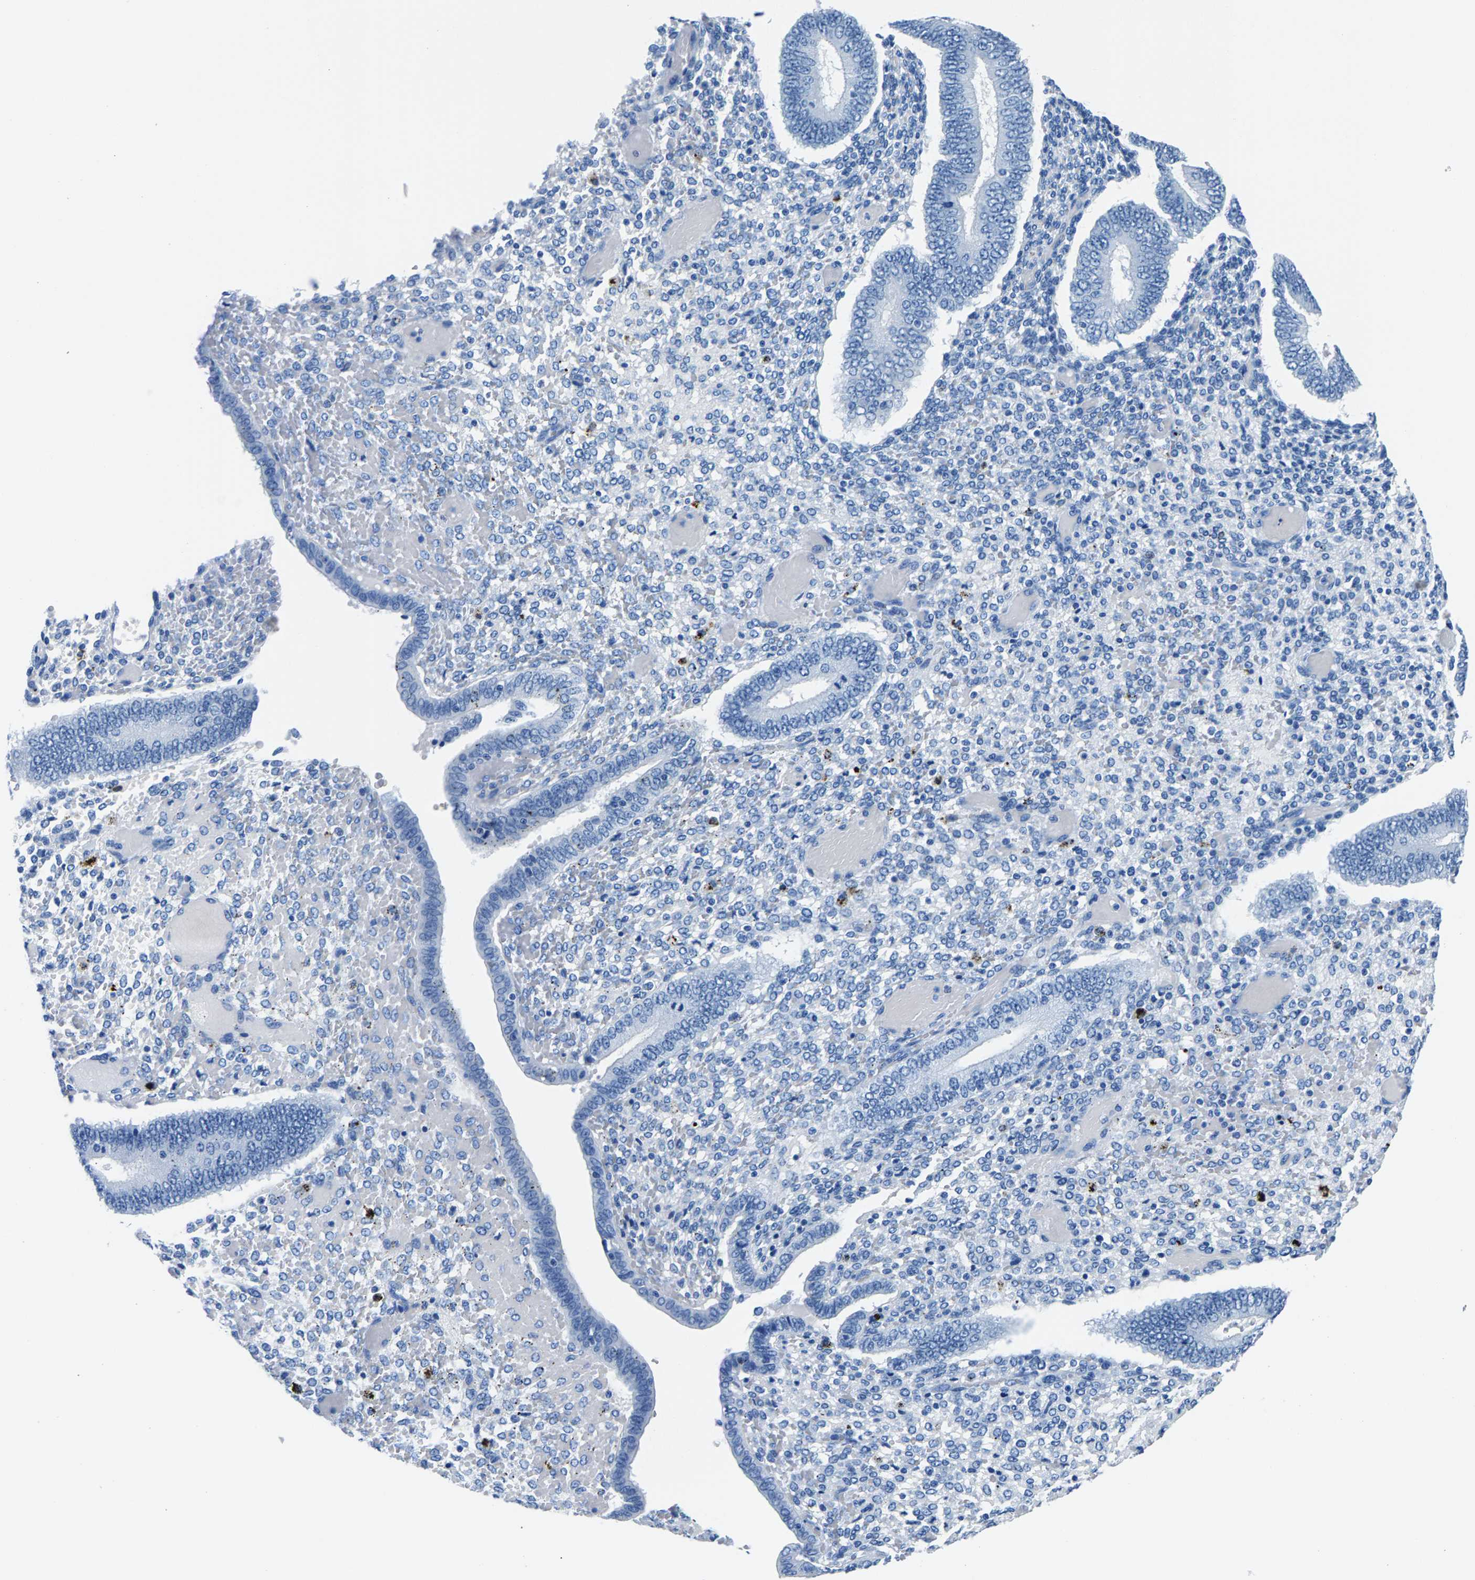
{"staining": {"intensity": "negative", "quantity": "none", "location": "none"}, "tissue": "endometrium", "cell_type": "Cells in endometrial stroma", "image_type": "normal", "snomed": [{"axis": "morphology", "description": "Normal tissue, NOS"}, {"axis": "topography", "description": "Endometrium"}], "caption": "Image shows no significant protein expression in cells in endometrial stroma of benign endometrium.", "gene": "CPS1", "patient": {"sex": "female", "age": 42}}